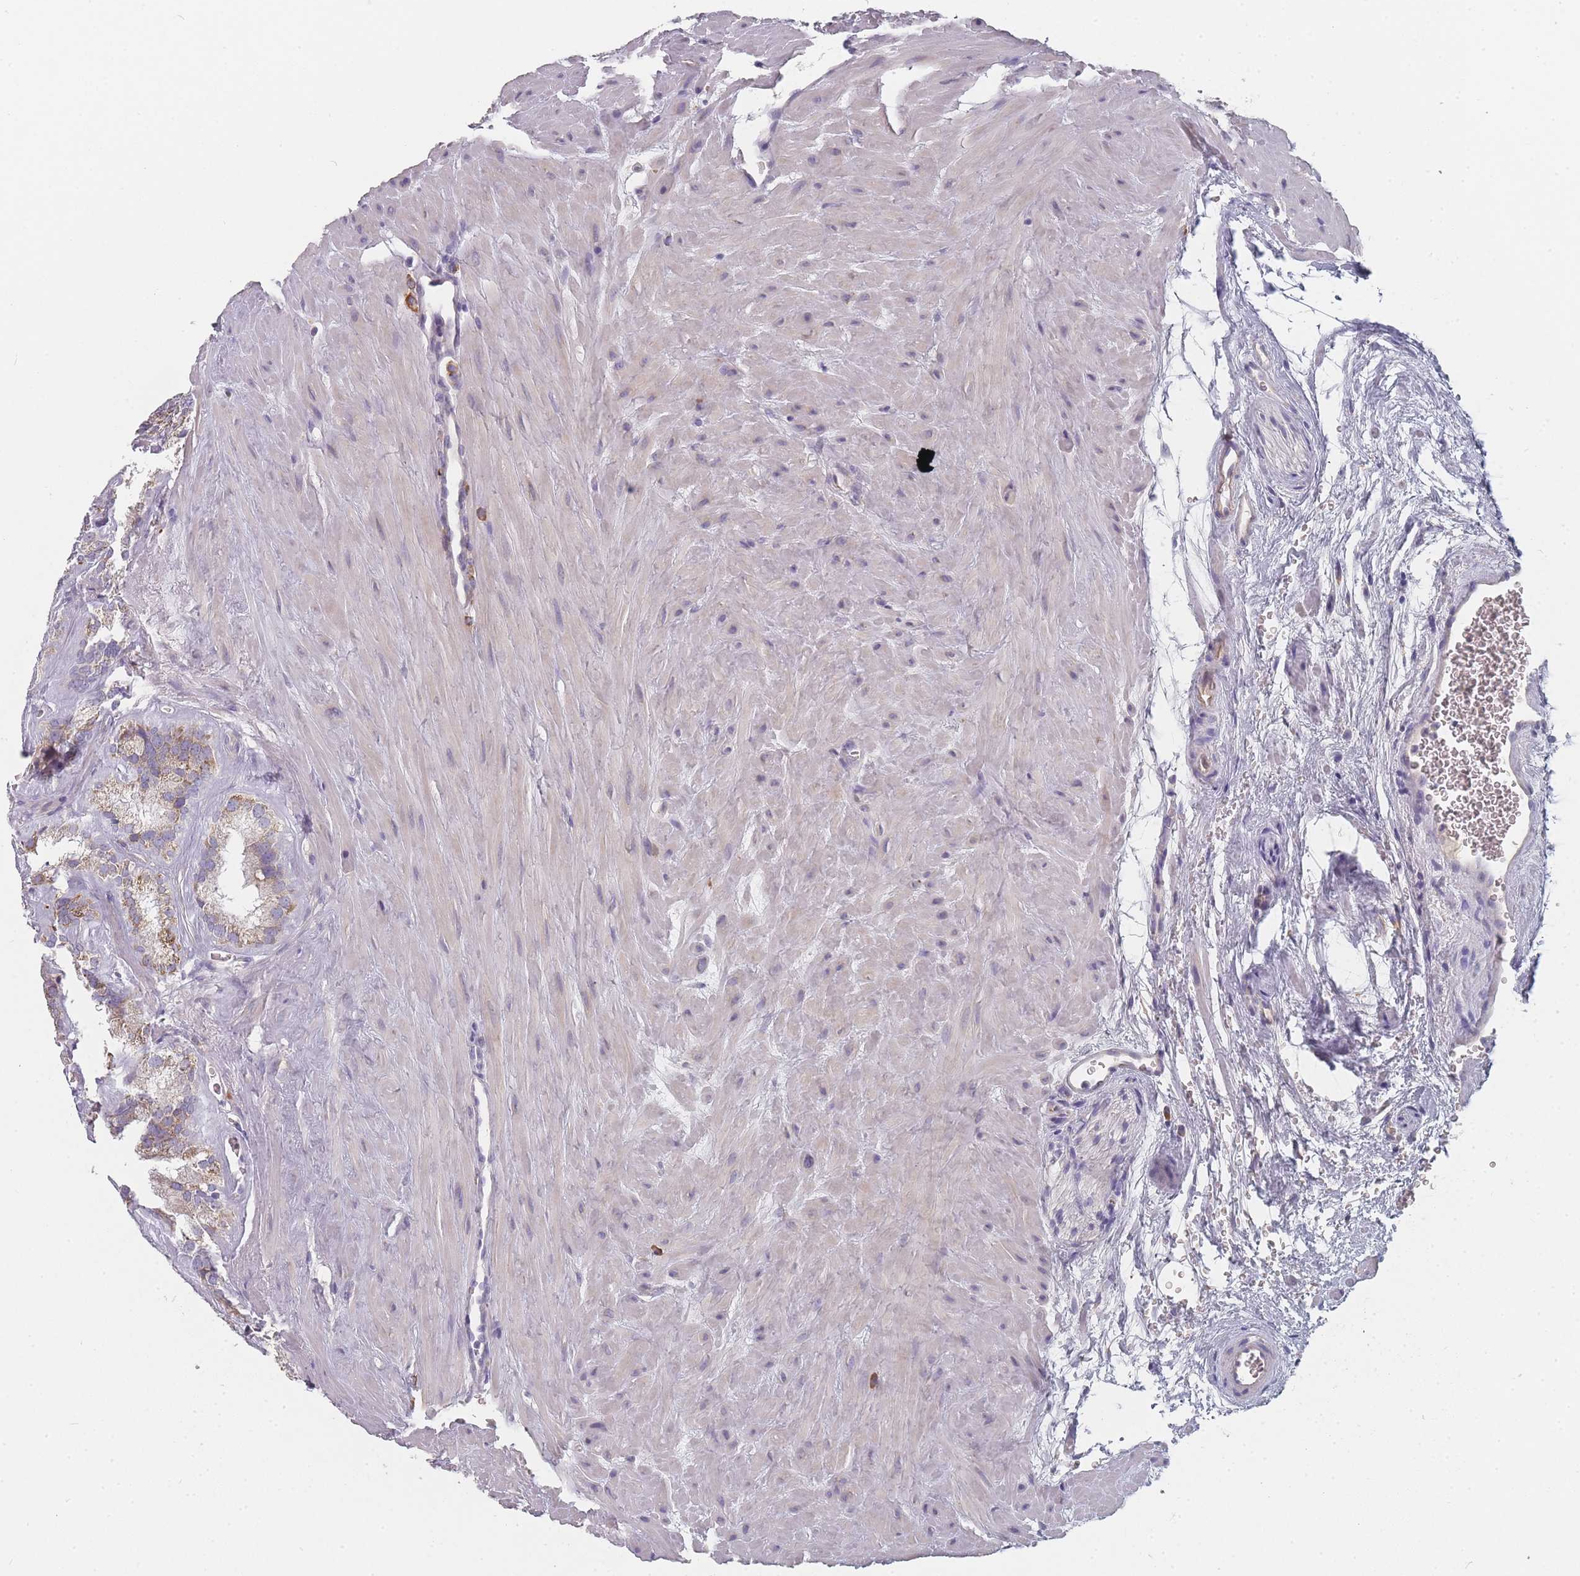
{"staining": {"intensity": "moderate", "quantity": "25%-75%", "location": "cytoplasmic/membranous"}, "tissue": "seminal vesicle", "cell_type": "Glandular cells", "image_type": "normal", "snomed": [{"axis": "morphology", "description": "Normal tissue, NOS"}, {"axis": "topography", "description": "Prostate"}, {"axis": "topography", "description": "Seminal veicle"}], "caption": "Immunohistochemical staining of normal seminal vesicle exhibits medium levels of moderate cytoplasmic/membranous positivity in about 25%-75% of glandular cells. (DAB IHC, brown staining for protein, blue staining for nuclei).", "gene": "SLC35E4", "patient": {"sex": "male", "age": 59}}